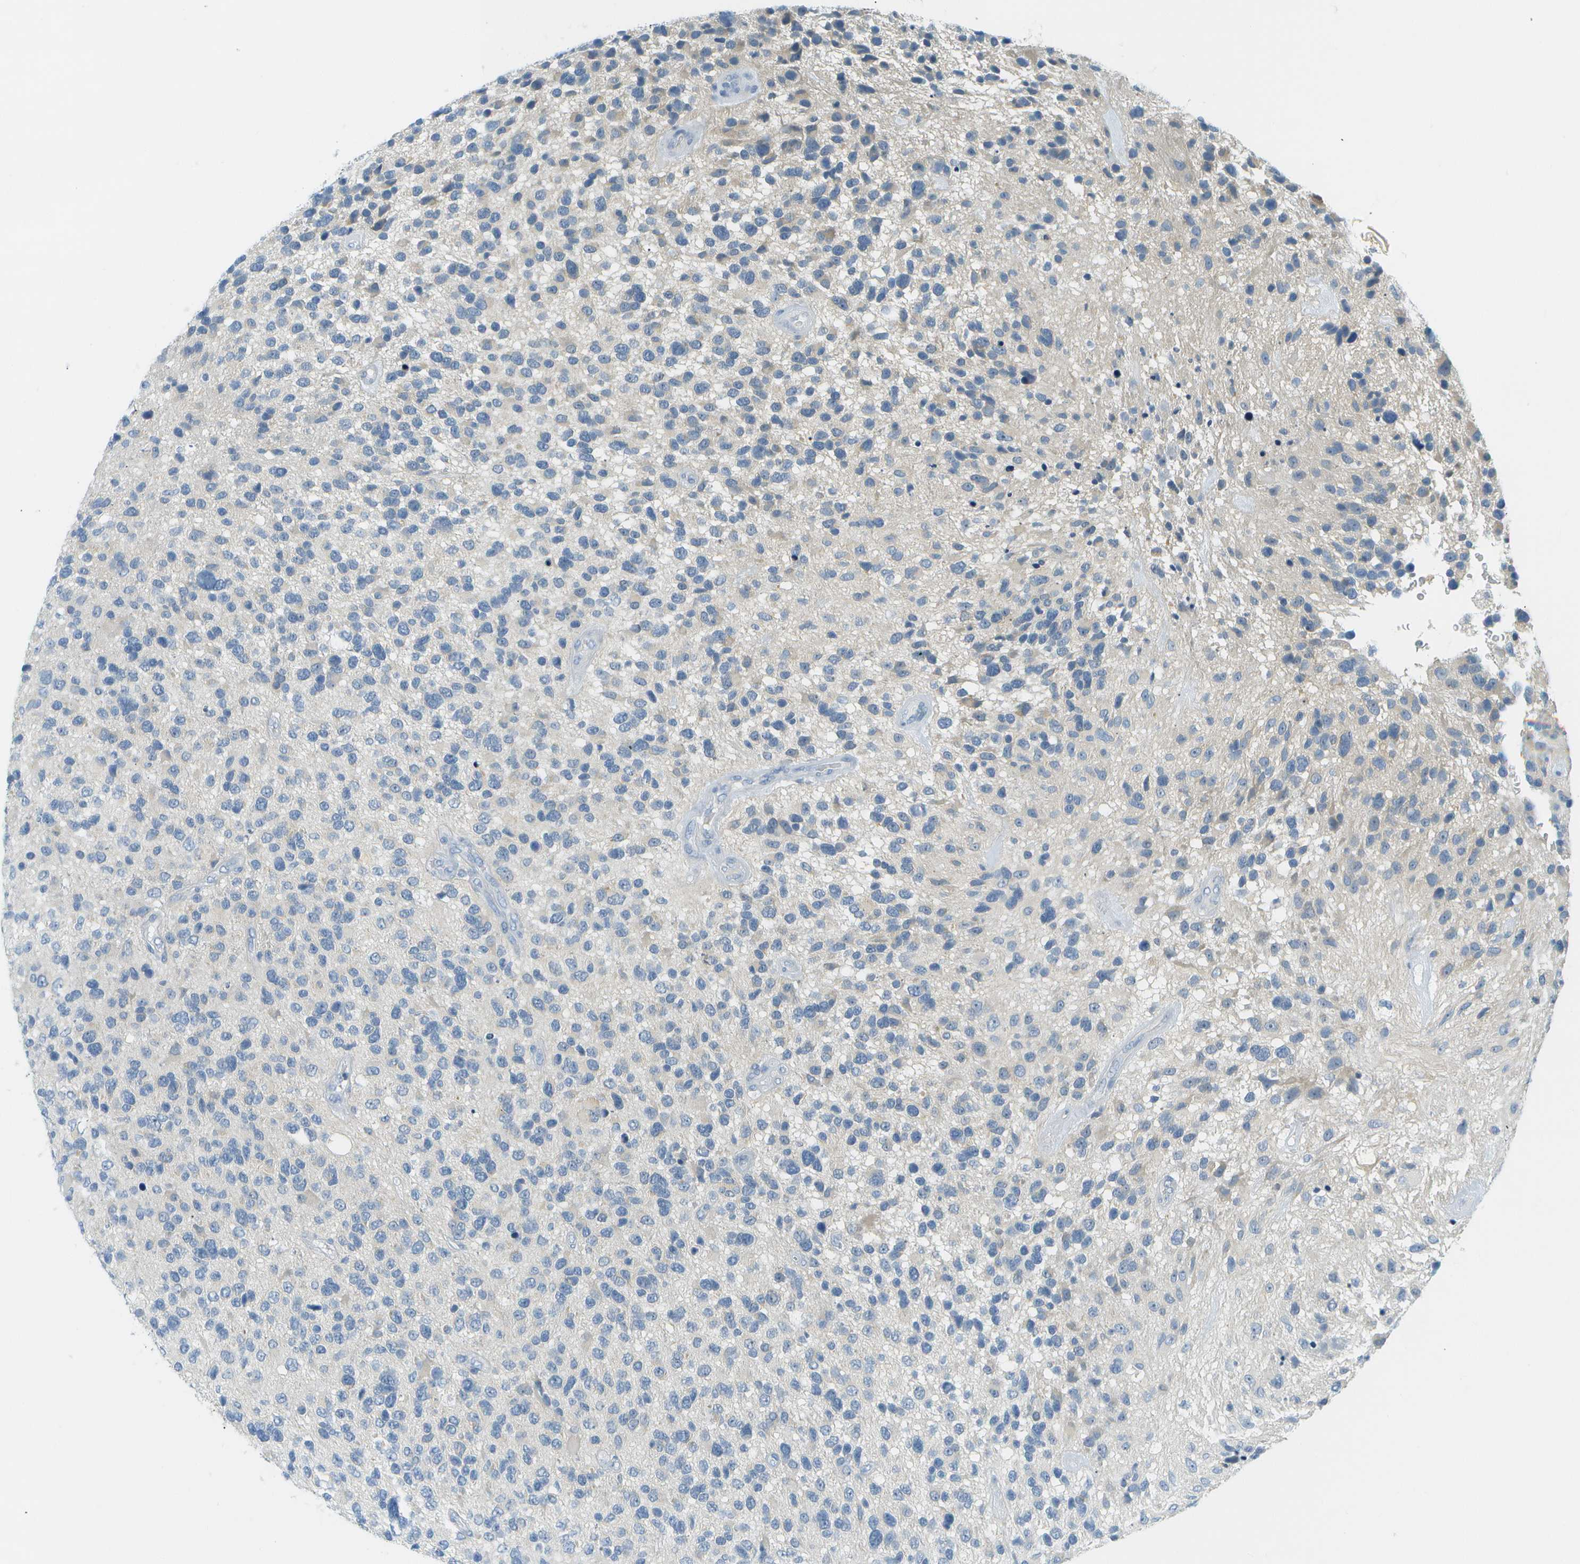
{"staining": {"intensity": "weak", "quantity": "<25%", "location": "cytoplasmic/membranous"}, "tissue": "glioma", "cell_type": "Tumor cells", "image_type": "cancer", "snomed": [{"axis": "morphology", "description": "Glioma, malignant, High grade"}, {"axis": "topography", "description": "Brain"}], "caption": "This is an immunohistochemistry micrograph of human glioma. There is no staining in tumor cells.", "gene": "SMYD5", "patient": {"sex": "female", "age": 58}}